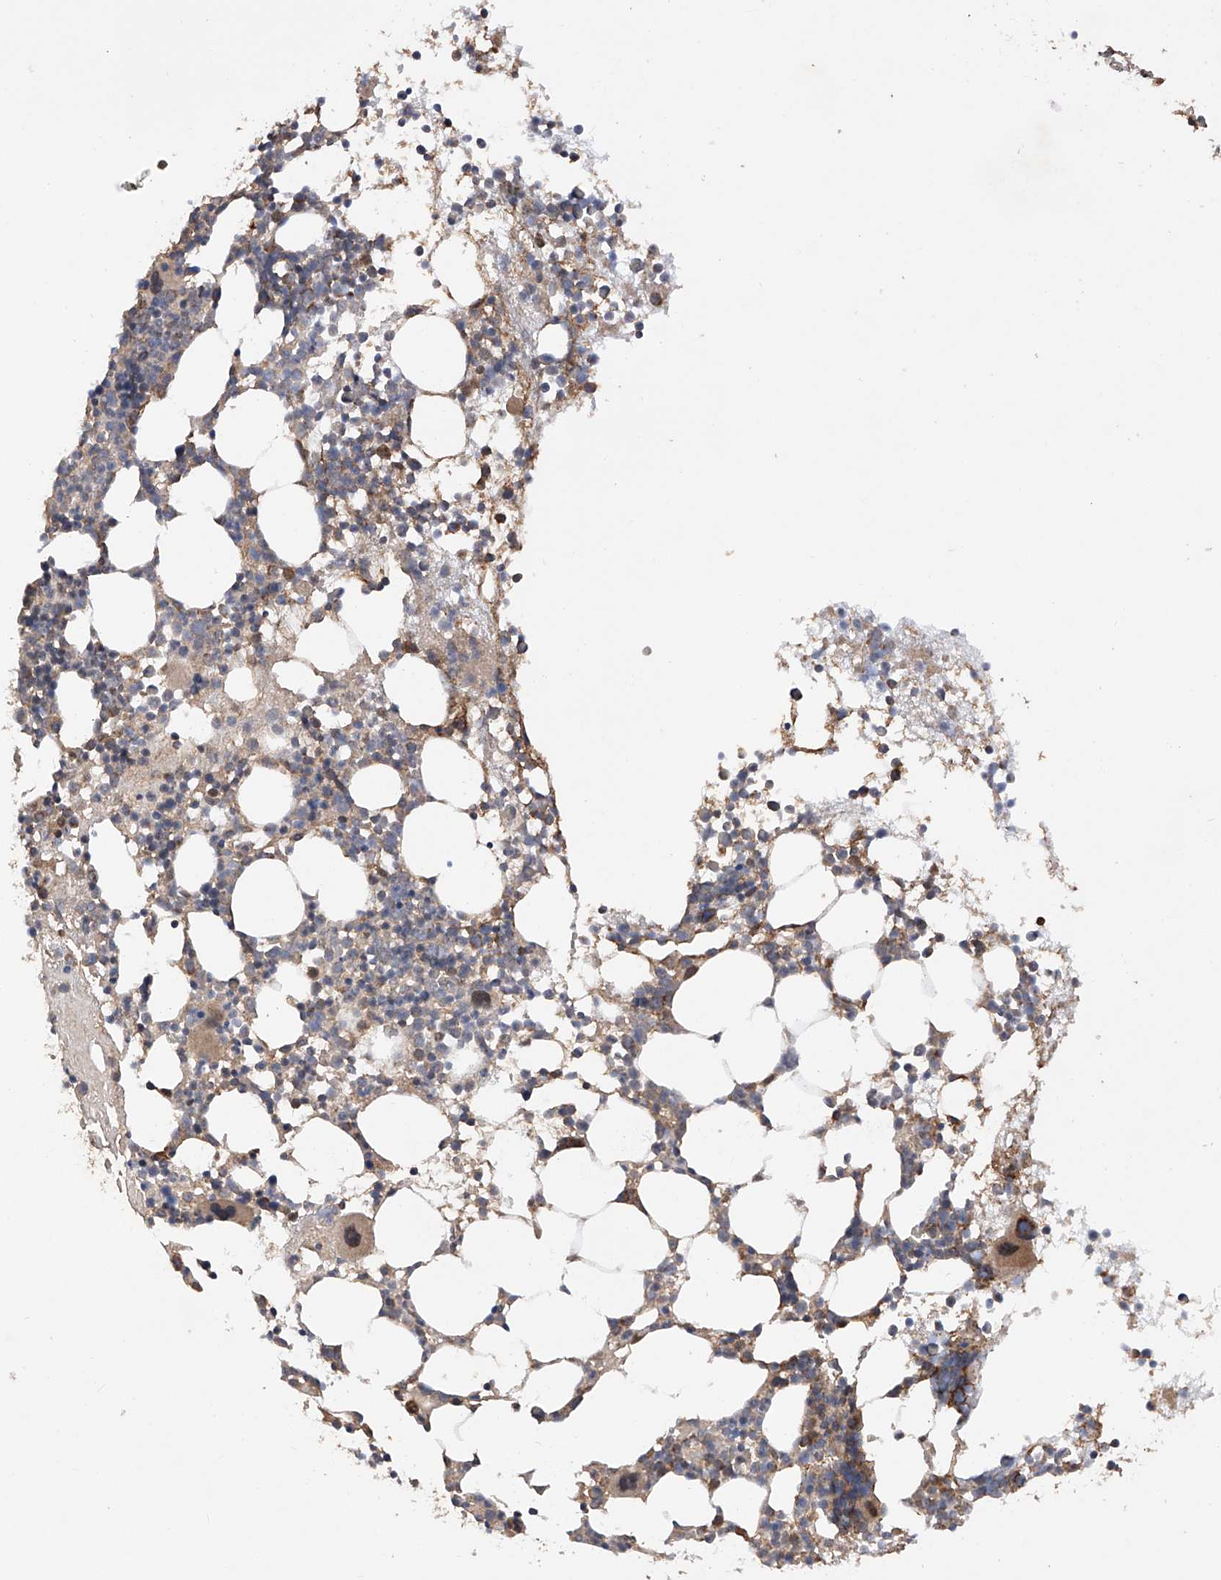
{"staining": {"intensity": "moderate", "quantity": "<25%", "location": "cytoplasmic/membranous"}, "tissue": "bone marrow", "cell_type": "Hematopoietic cells", "image_type": "normal", "snomed": [{"axis": "morphology", "description": "Normal tissue, NOS"}, {"axis": "topography", "description": "Bone marrow"}], "caption": "Protein staining of benign bone marrow displays moderate cytoplasmic/membranous positivity in about <25% of hematopoietic cells.", "gene": "SDHAF4", "patient": {"sex": "female", "age": 57}}